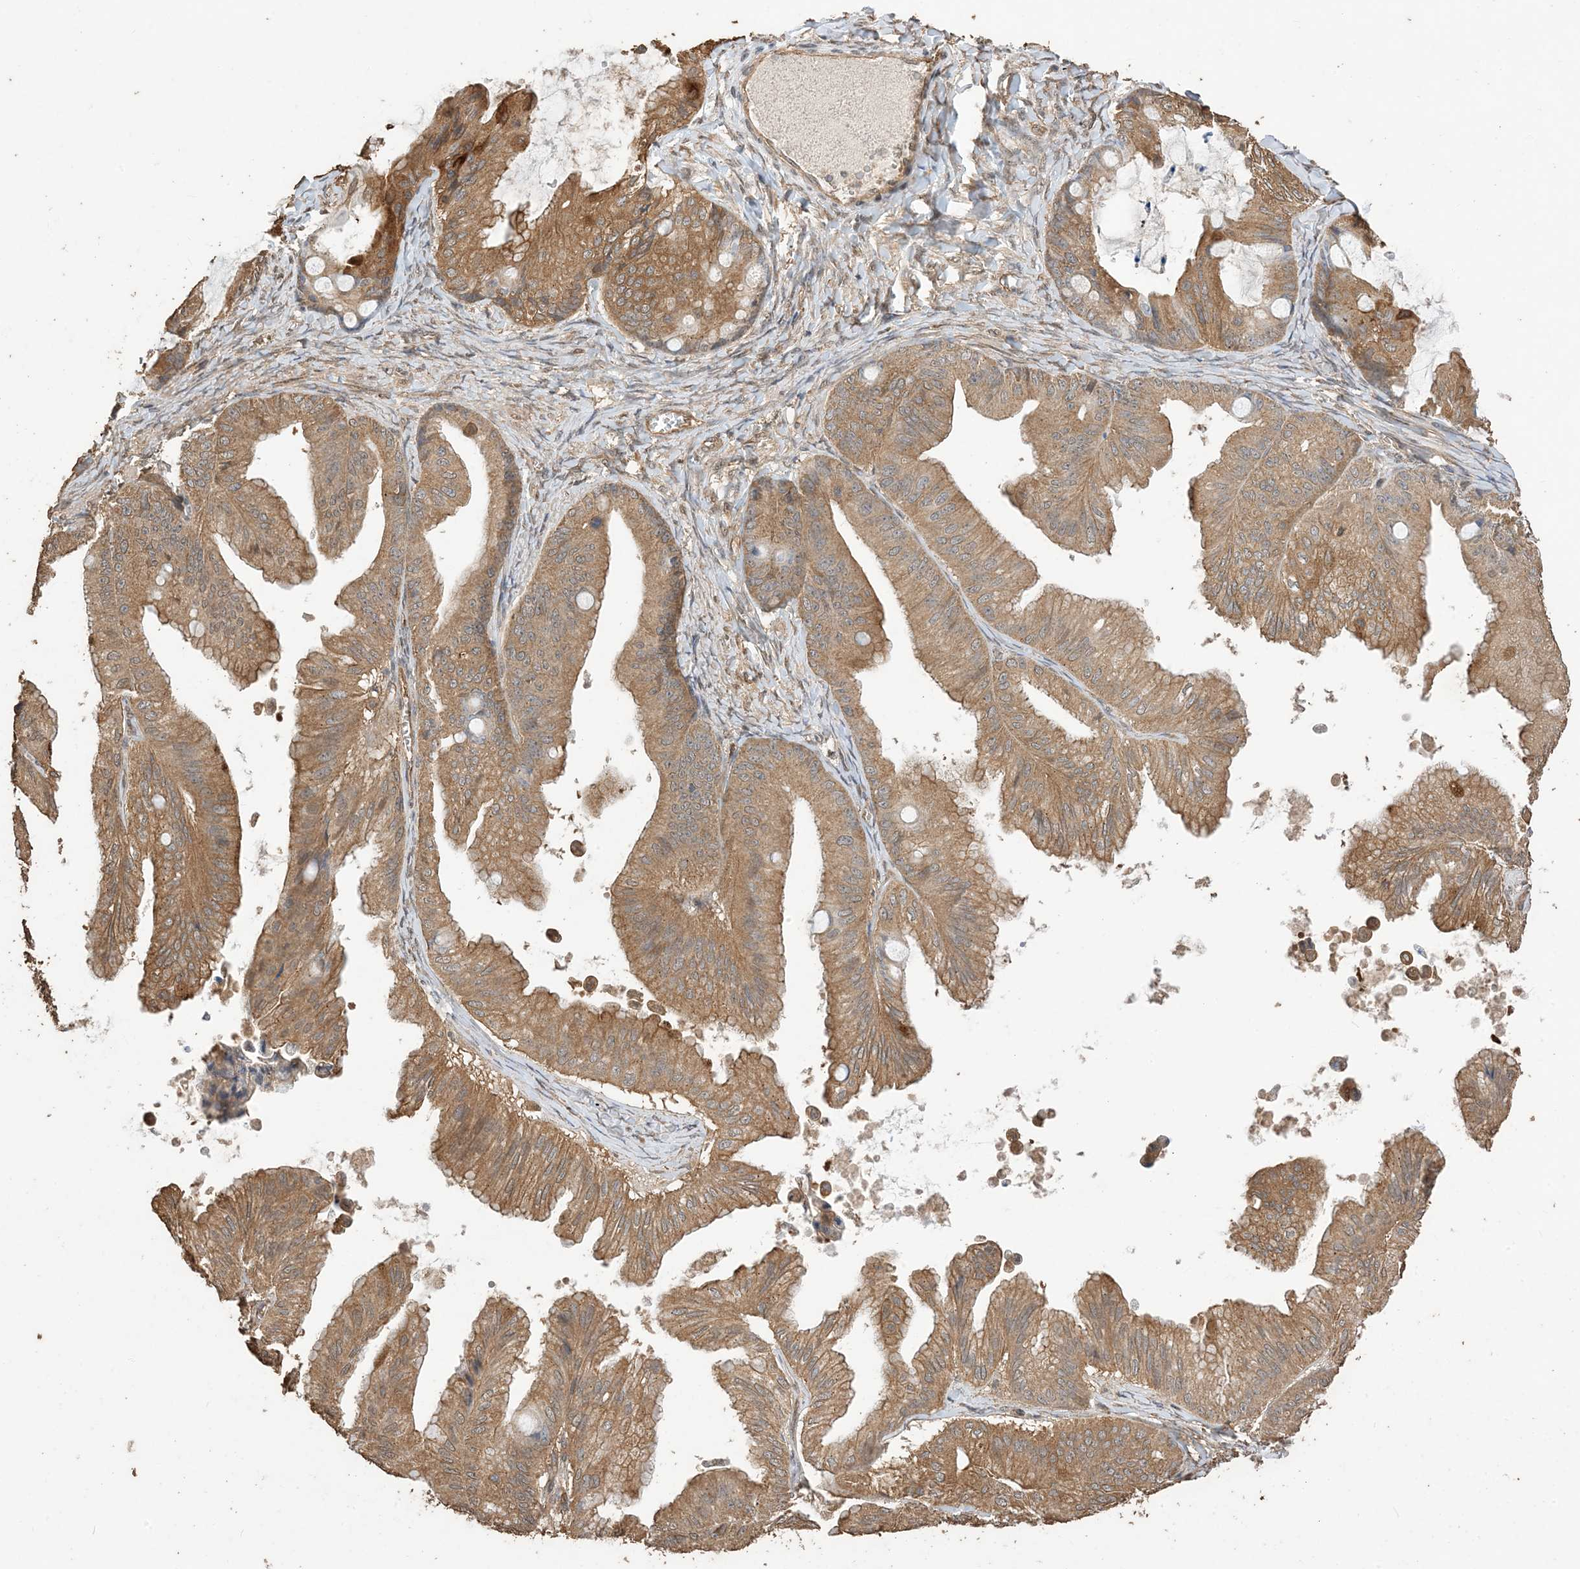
{"staining": {"intensity": "moderate", "quantity": ">75%", "location": "cytoplasmic/membranous"}, "tissue": "ovarian cancer", "cell_type": "Tumor cells", "image_type": "cancer", "snomed": [{"axis": "morphology", "description": "Cystadenocarcinoma, mucinous, NOS"}, {"axis": "topography", "description": "Ovary"}], "caption": "Moderate cytoplasmic/membranous staining for a protein is present in about >75% of tumor cells of ovarian cancer using IHC.", "gene": "ZKSCAN5", "patient": {"sex": "female", "age": 71}}